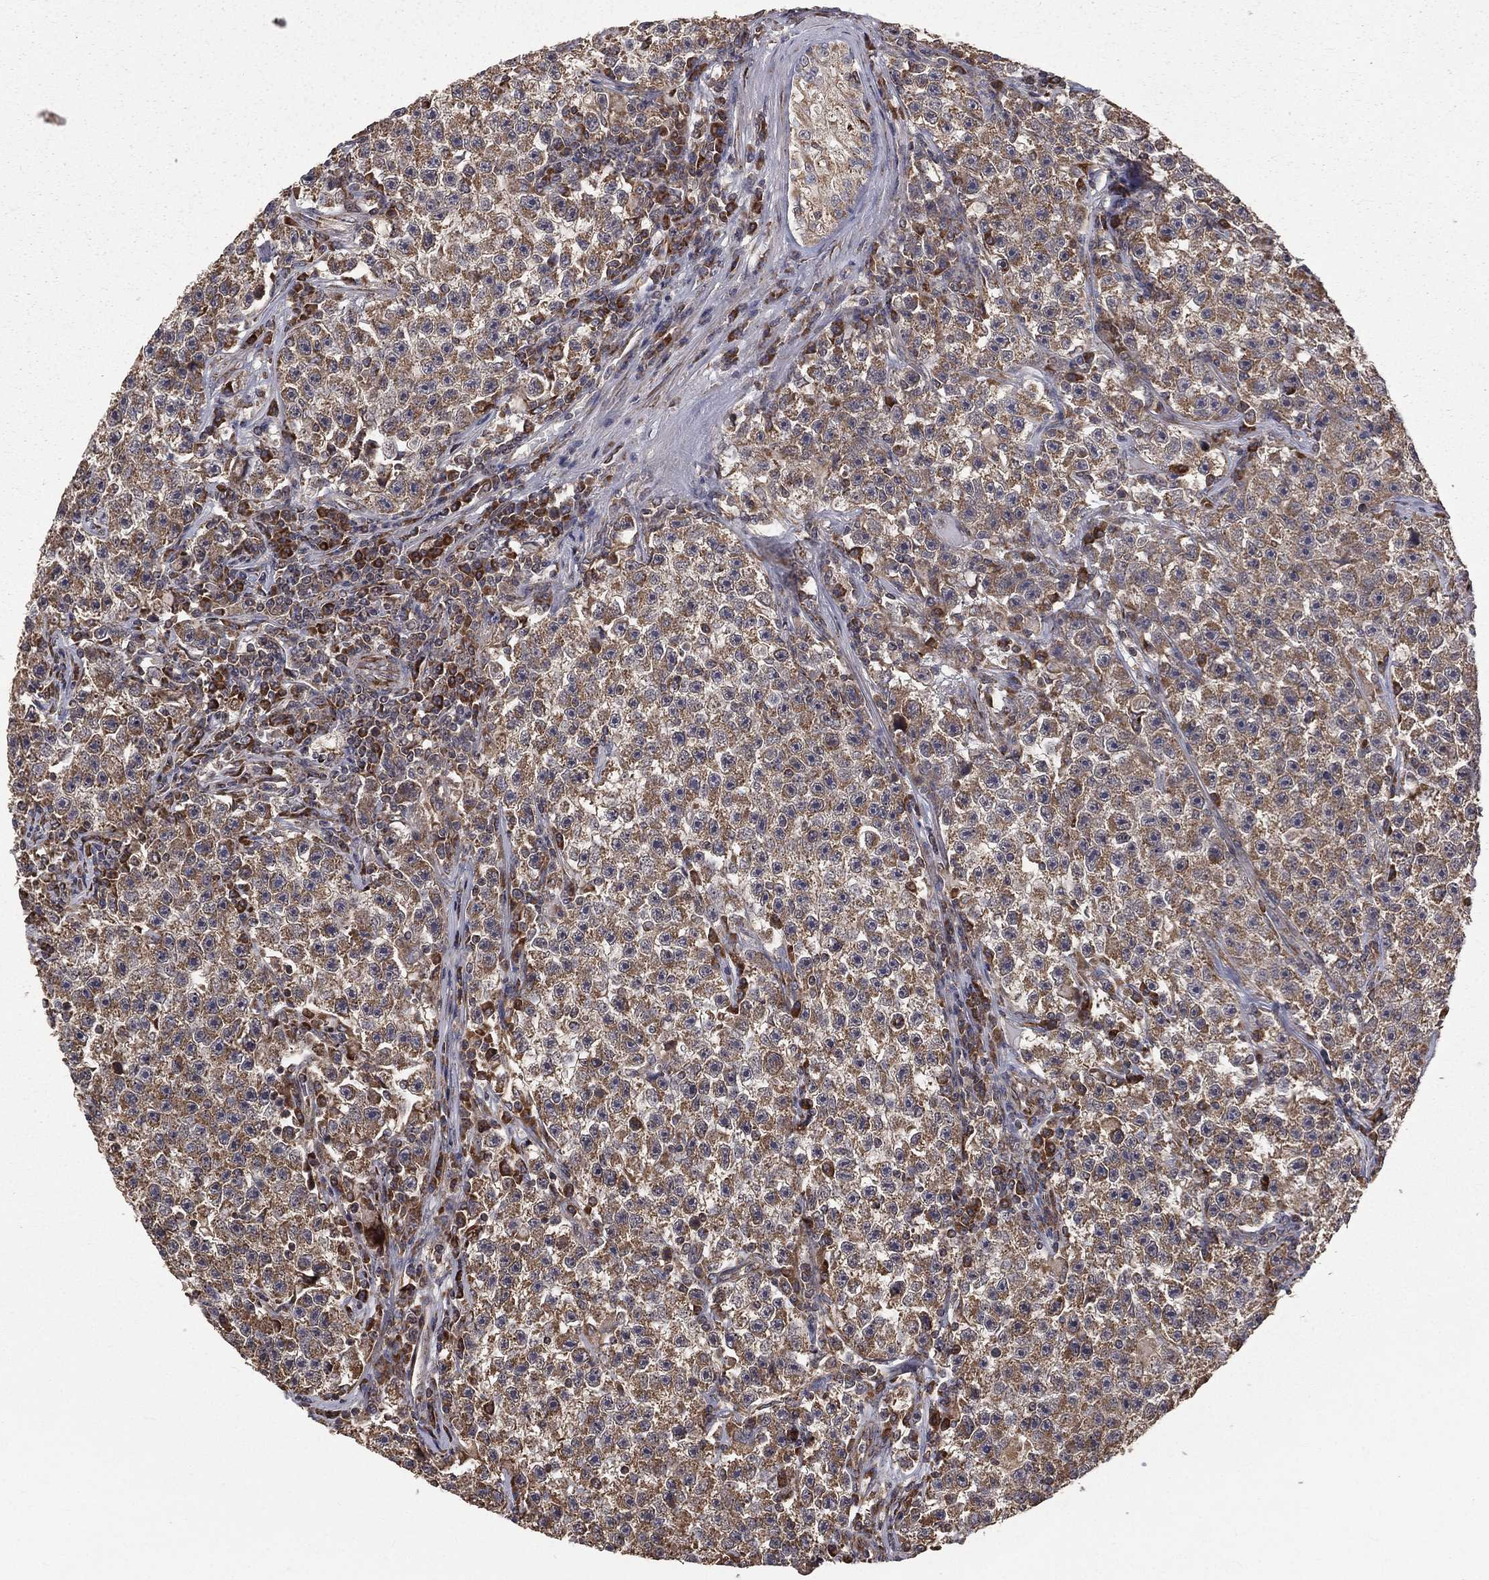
{"staining": {"intensity": "moderate", "quantity": ">75%", "location": "cytoplasmic/membranous"}, "tissue": "testis cancer", "cell_type": "Tumor cells", "image_type": "cancer", "snomed": [{"axis": "morphology", "description": "Seminoma, NOS"}, {"axis": "topography", "description": "Testis"}], "caption": "Human testis seminoma stained with a brown dye displays moderate cytoplasmic/membranous positive expression in approximately >75% of tumor cells.", "gene": "OLFML1", "patient": {"sex": "male", "age": 22}}